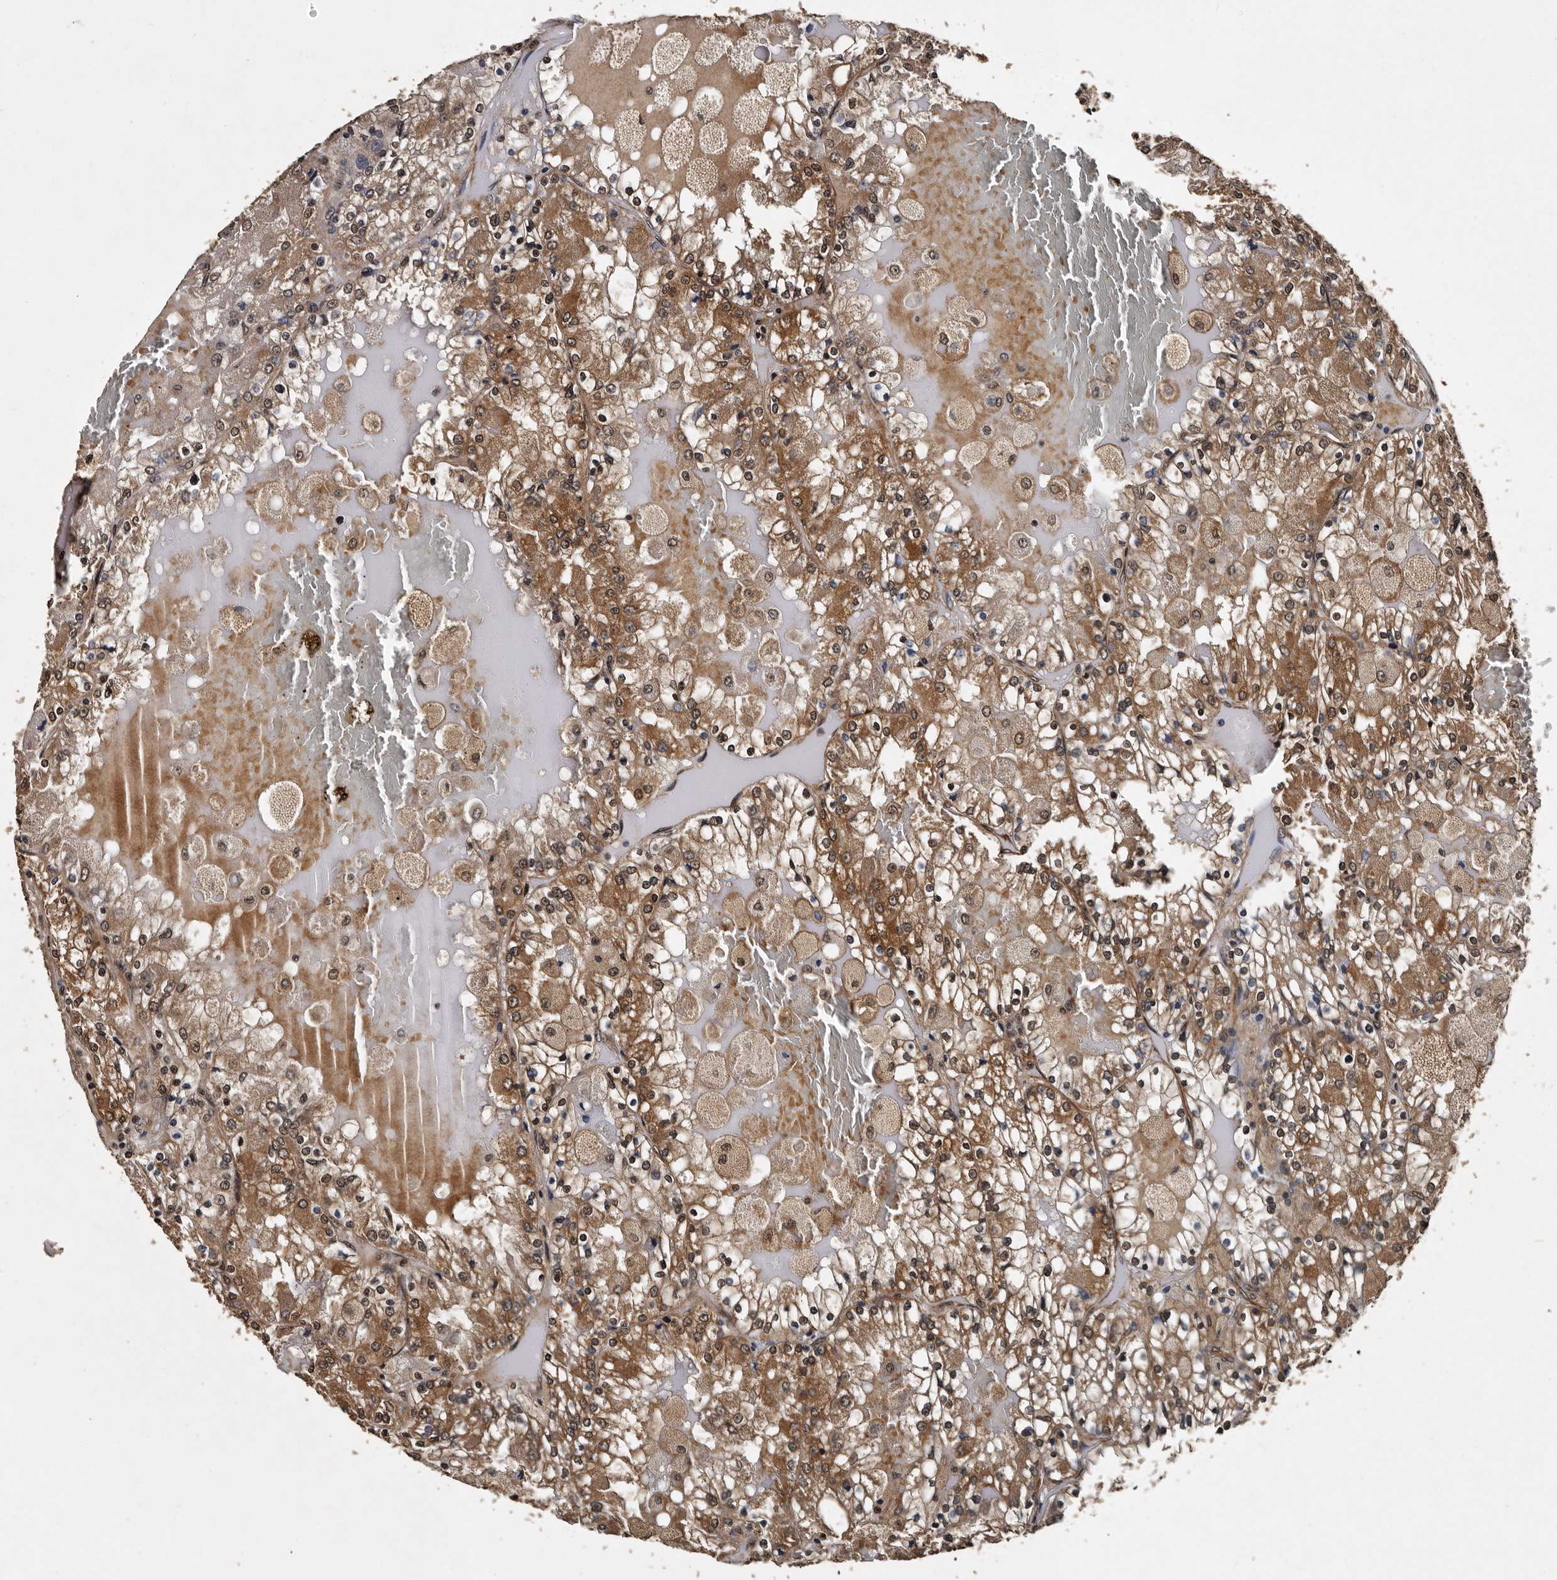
{"staining": {"intensity": "moderate", "quantity": ">75%", "location": "cytoplasmic/membranous,nuclear"}, "tissue": "renal cancer", "cell_type": "Tumor cells", "image_type": "cancer", "snomed": [{"axis": "morphology", "description": "Adenocarcinoma, NOS"}, {"axis": "topography", "description": "Kidney"}], "caption": "This is an image of immunohistochemistry staining of renal cancer, which shows moderate expression in the cytoplasmic/membranous and nuclear of tumor cells.", "gene": "CPNE3", "patient": {"sex": "female", "age": 56}}